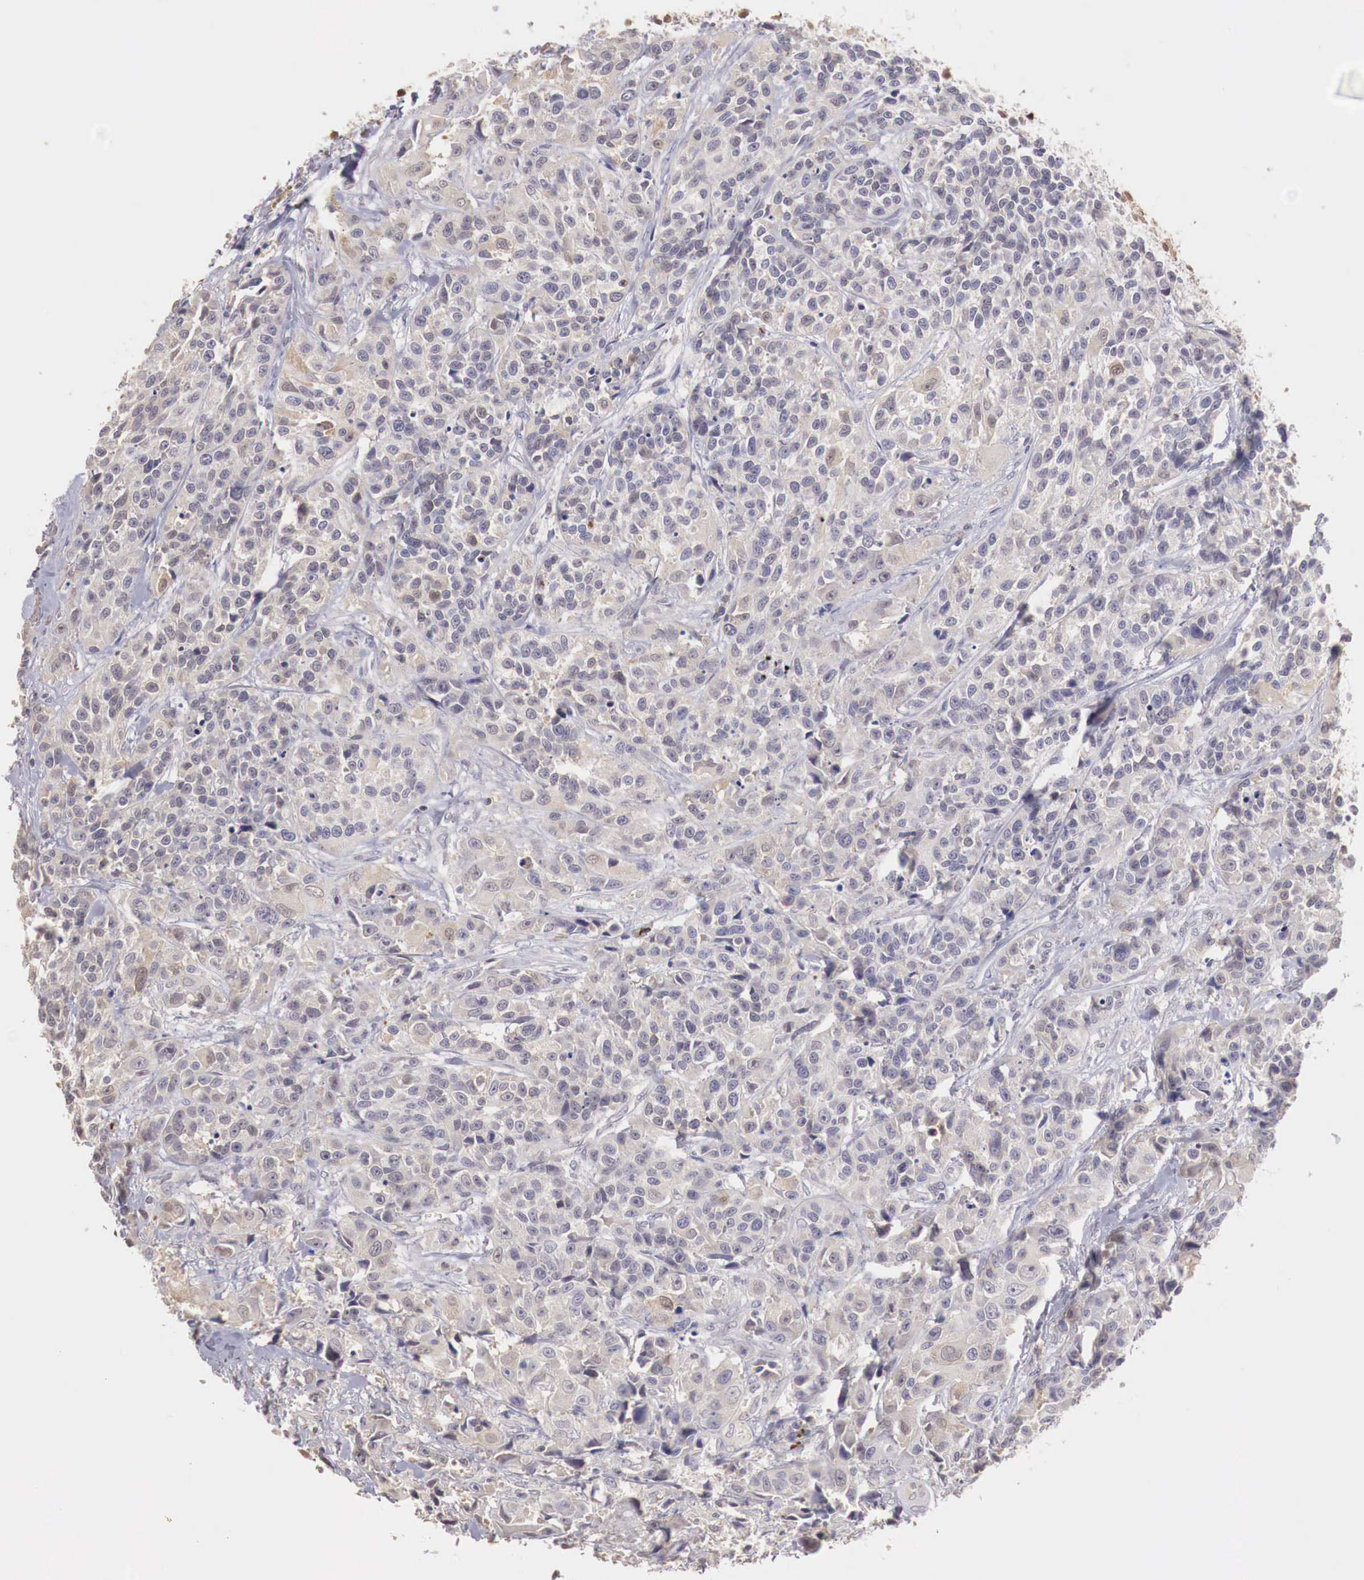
{"staining": {"intensity": "weak", "quantity": ">75%", "location": "cytoplasmic/membranous"}, "tissue": "urothelial cancer", "cell_type": "Tumor cells", "image_type": "cancer", "snomed": [{"axis": "morphology", "description": "Urothelial carcinoma, High grade"}, {"axis": "topography", "description": "Urinary bladder"}], "caption": "Protein analysis of high-grade urothelial carcinoma tissue demonstrates weak cytoplasmic/membranous positivity in approximately >75% of tumor cells. Immunohistochemistry stains the protein of interest in brown and the nuclei are stained blue.", "gene": "TBC1D9", "patient": {"sex": "female", "age": 81}}